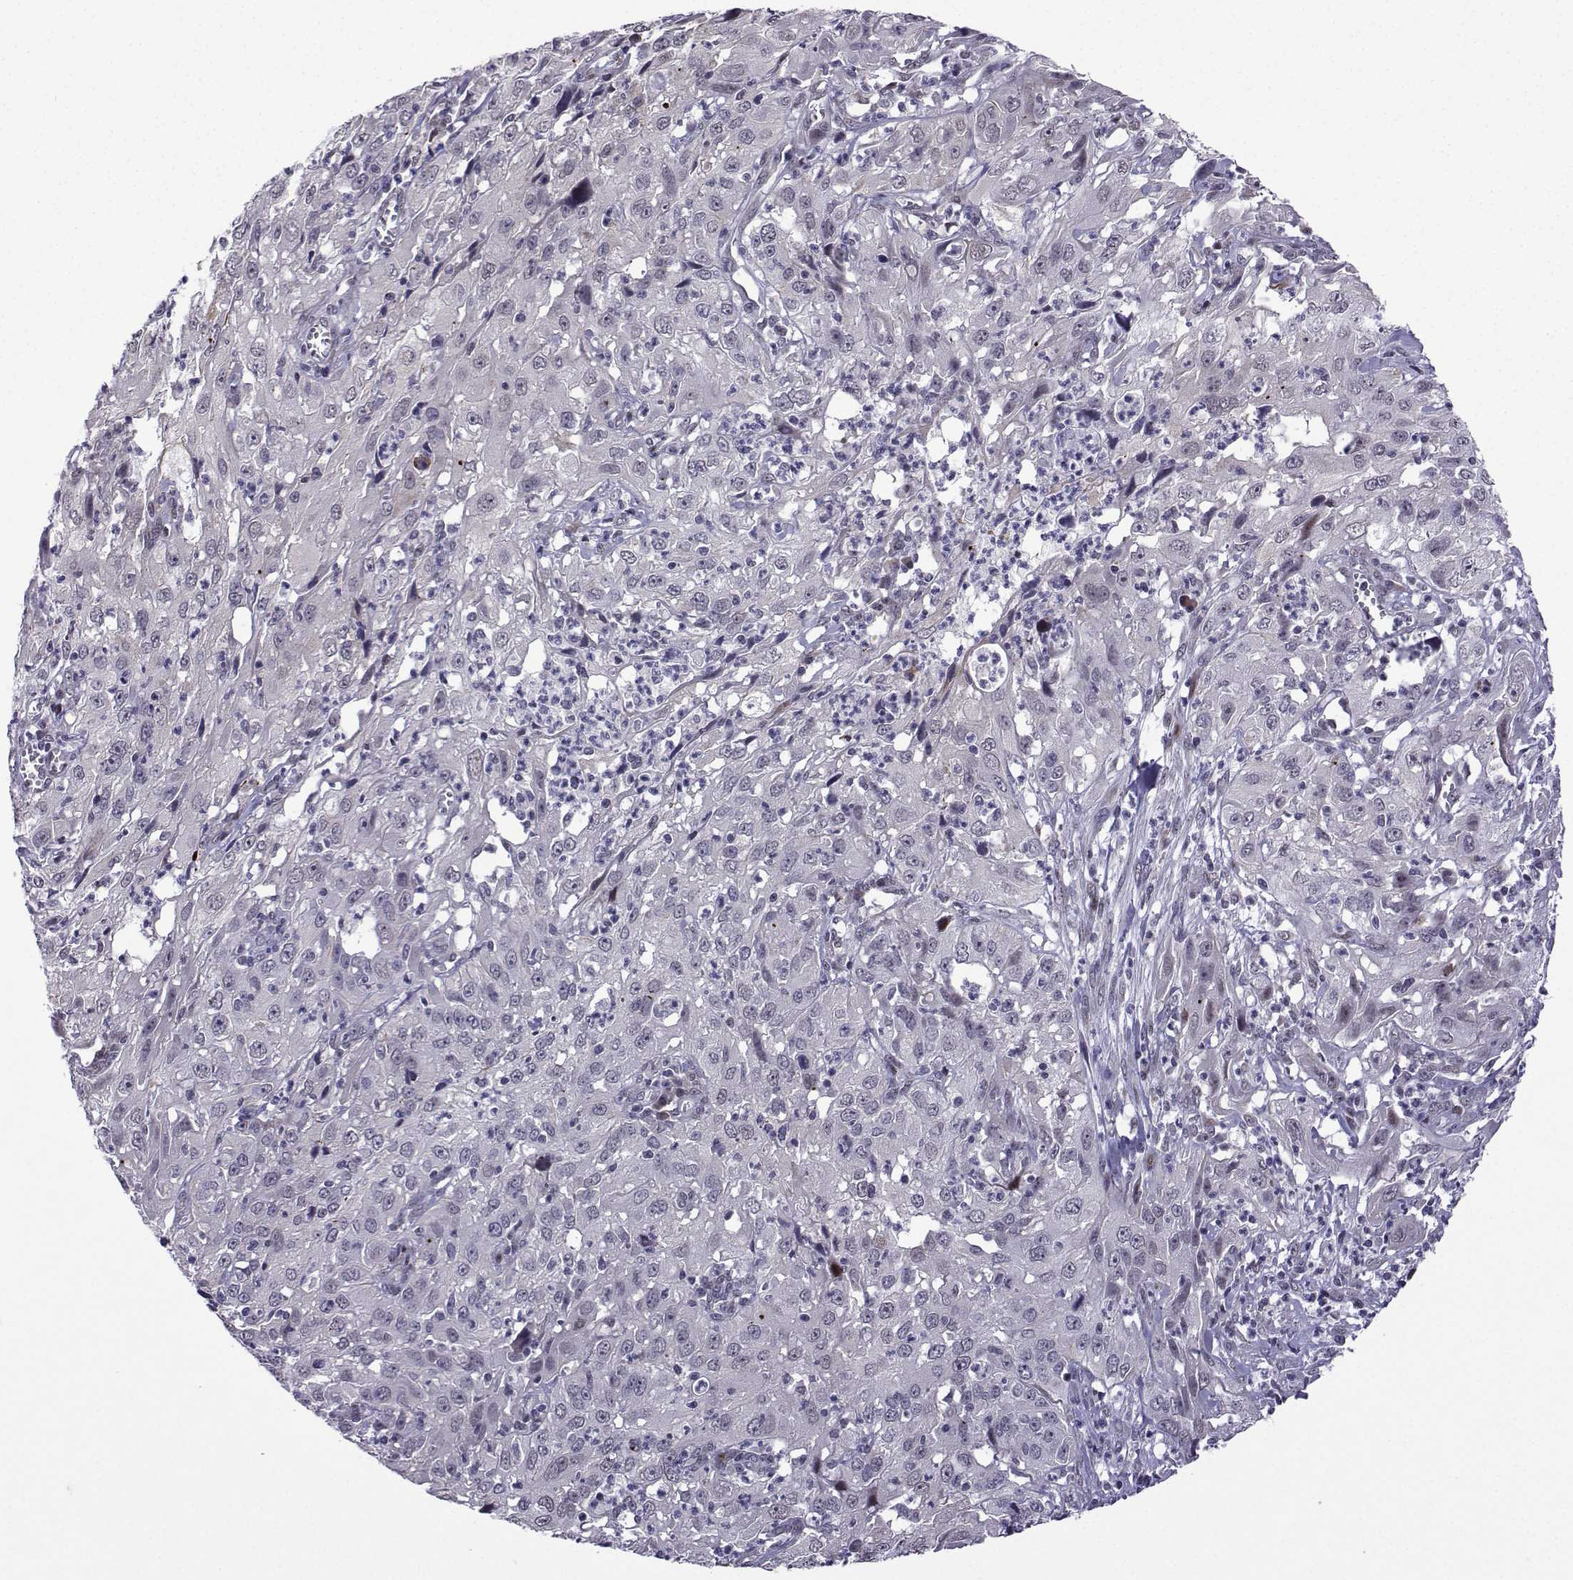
{"staining": {"intensity": "negative", "quantity": "none", "location": "none"}, "tissue": "cervical cancer", "cell_type": "Tumor cells", "image_type": "cancer", "snomed": [{"axis": "morphology", "description": "Squamous cell carcinoma, NOS"}, {"axis": "topography", "description": "Cervix"}], "caption": "Immunohistochemistry (IHC) of cervical cancer (squamous cell carcinoma) shows no staining in tumor cells. The staining was performed using DAB (3,3'-diaminobenzidine) to visualize the protein expression in brown, while the nuclei were stained in blue with hematoxylin (Magnification: 20x).", "gene": "FGF3", "patient": {"sex": "female", "age": 32}}